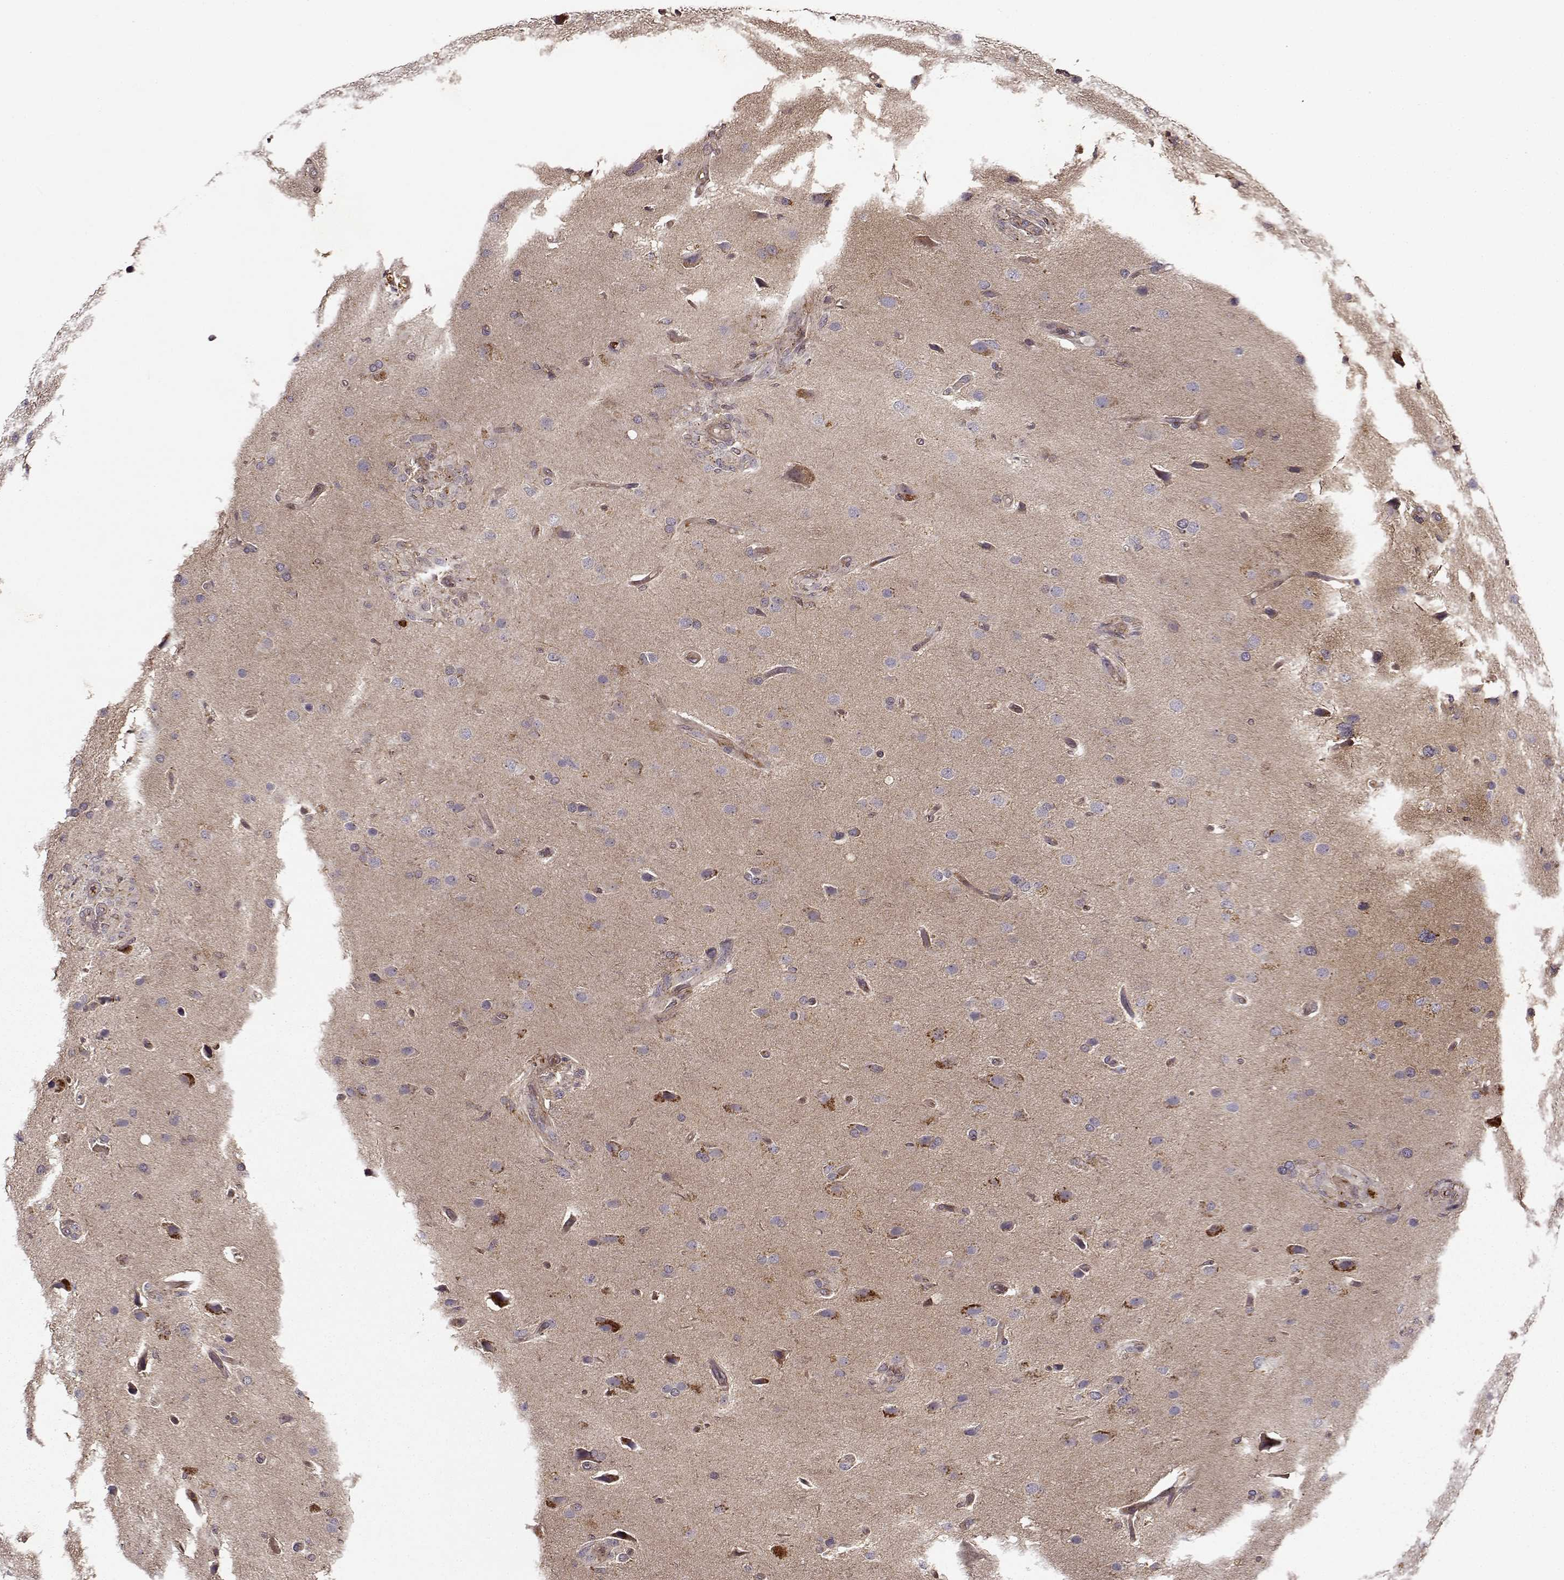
{"staining": {"intensity": "negative", "quantity": "none", "location": "none"}, "tissue": "glioma", "cell_type": "Tumor cells", "image_type": "cancer", "snomed": [{"axis": "morphology", "description": "Glioma, malignant, High grade"}, {"axis": "topography", "description": "Brain"}], "caption": "The immunohistochemistry (IHC) histopathology image has no significant staining in tumor cells of glioma tissue.", "gene": "IFRD2", "patient": {"sex": "male", "age": 68}}